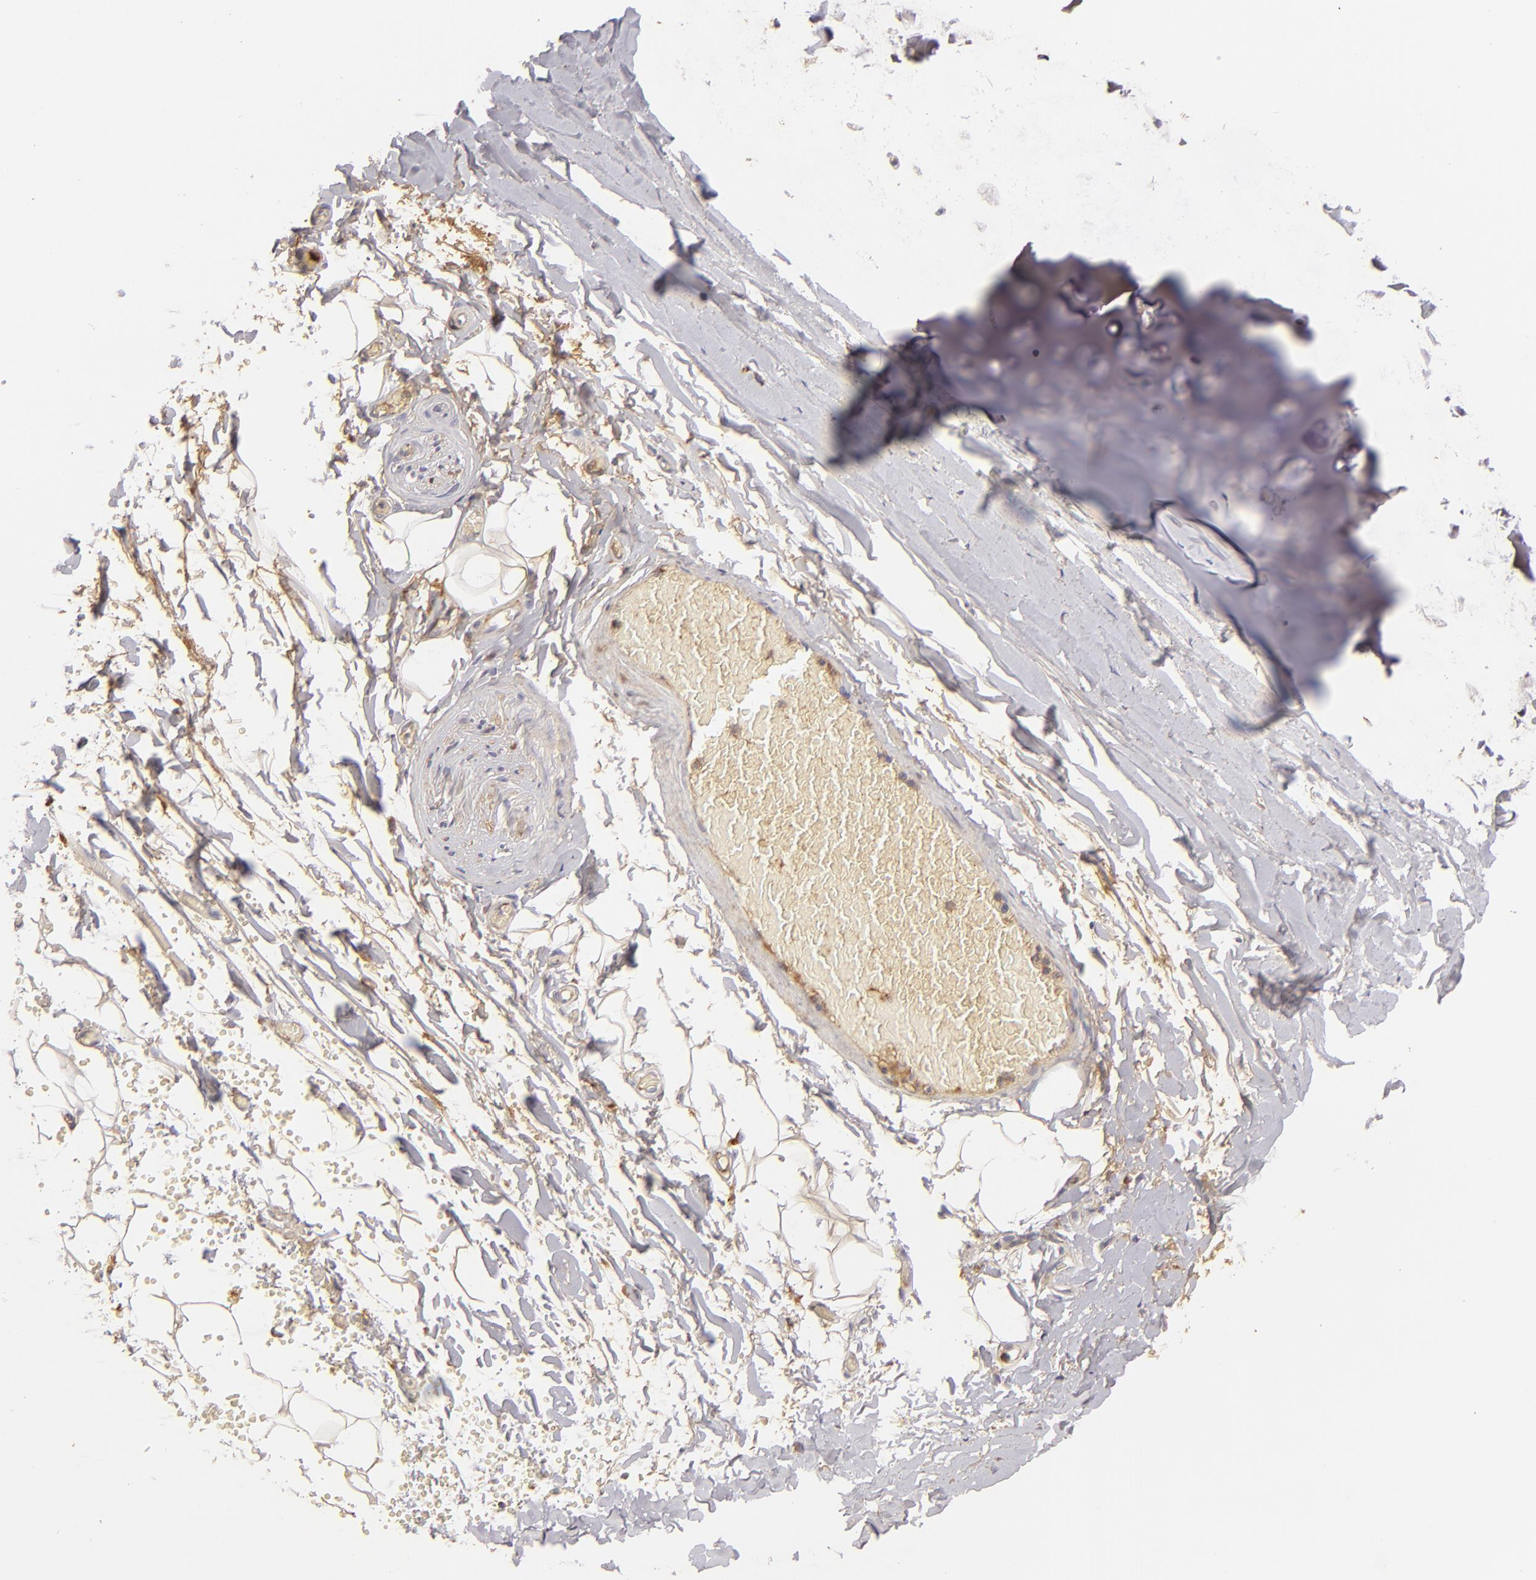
{"staining": {"intensity": "moderate", "quantity": "<25%", "location": "cytoplasmic/membranous"}, "tissue": "adipose tissue", "cell_type": "Adipocytes", "image_type": "normal", "snomed": [{"axis": "morphology", "description": "Normal tissue, NOS"}, {"axis": "topography", "description": "Bronchus"}, {"axis": "topography", "description": "Lung"}], "caption": "IHC photomicrograph of normal adipose tissue: human adipose tissue stained using immunohistochemistry (IHC) shows low levels of moderate protein expression localized specifically in the cytoplasmic/membranous of adipocytes, appearing as a cytoplasmic/membranous brown color.", "gene": "CFB", "patient": {"sex": "female", "age": 56}}